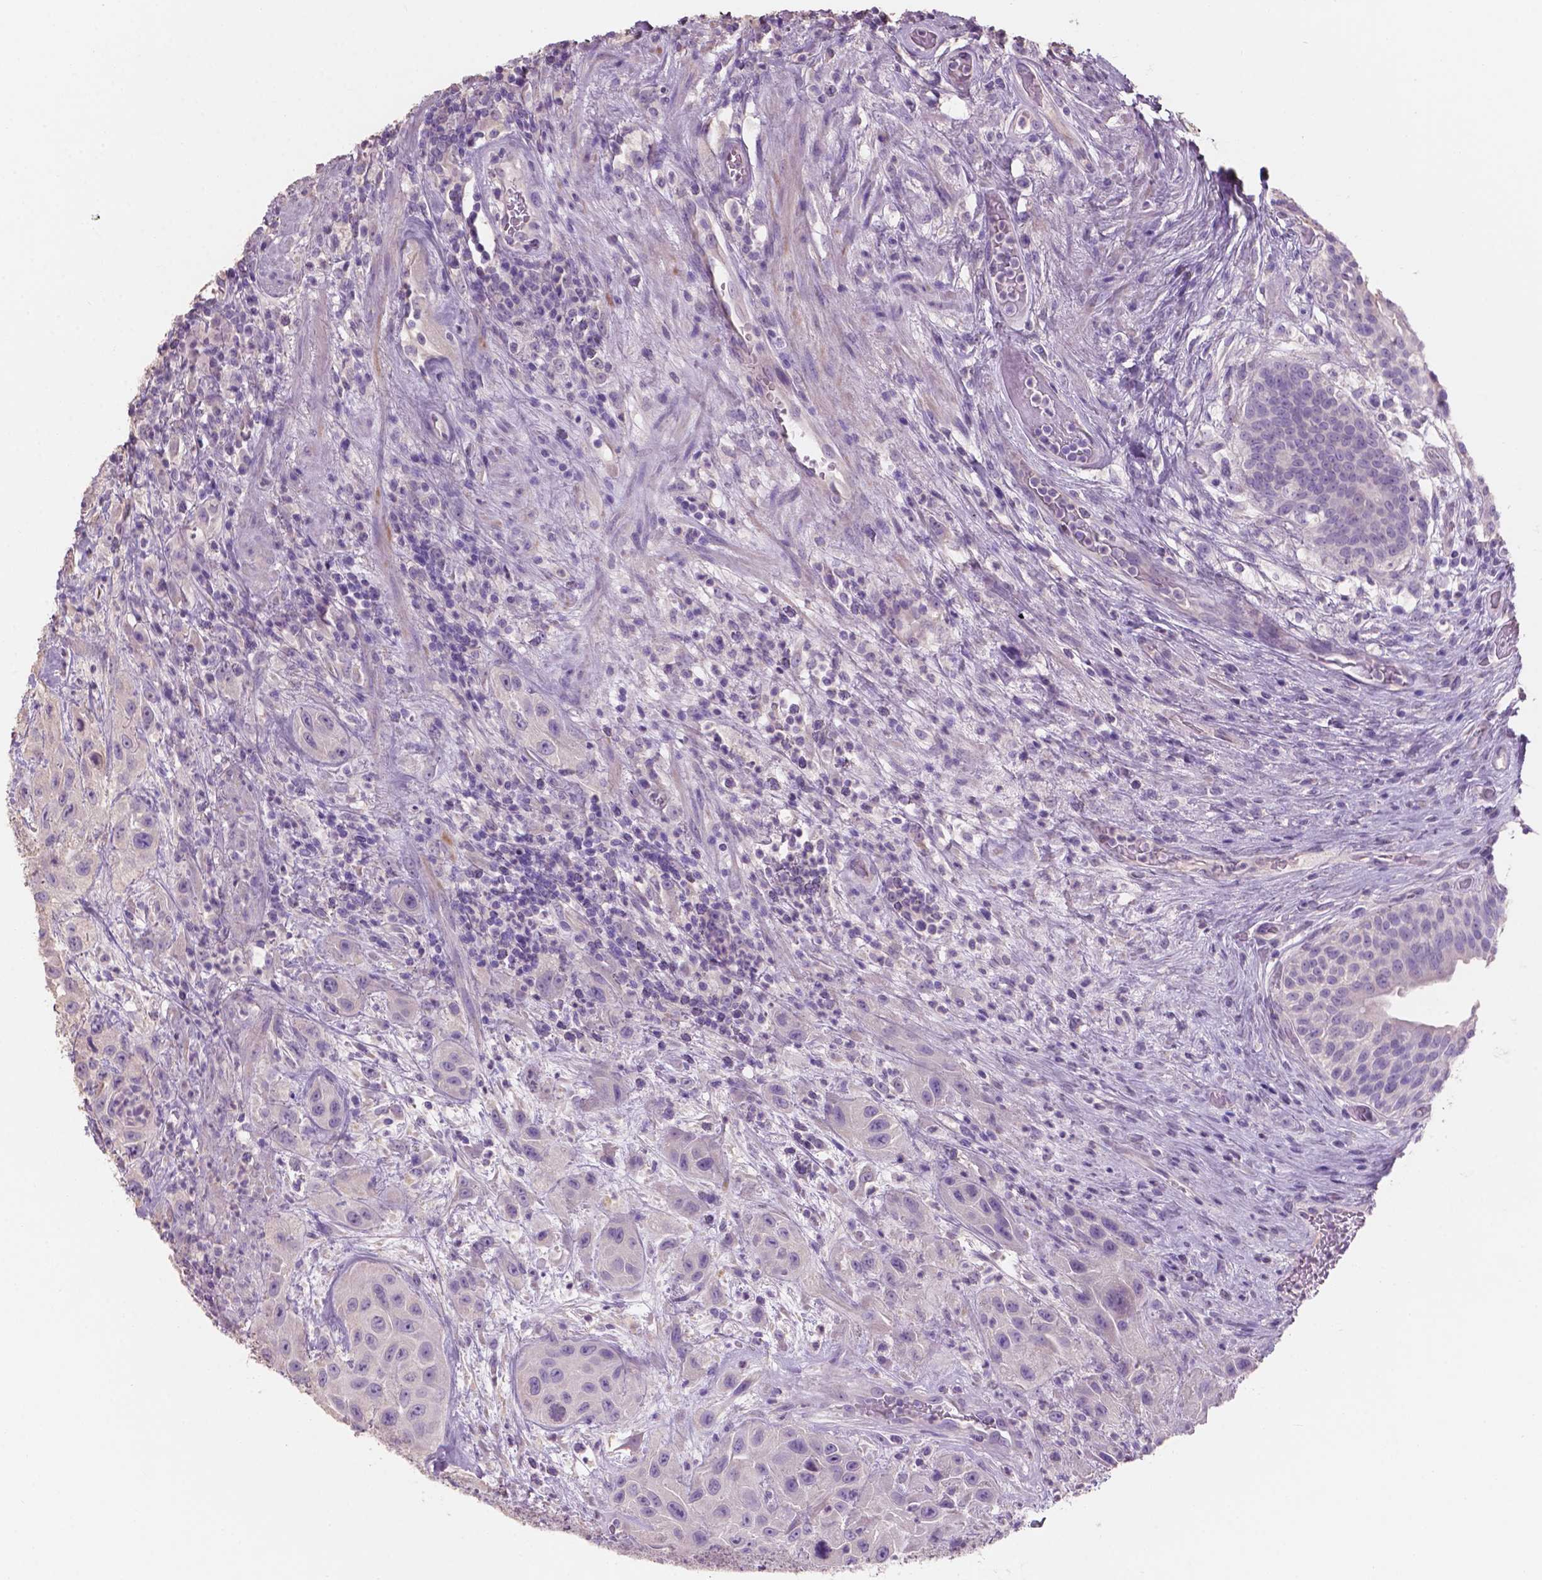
{"staining": {"intensity": "negative", "quantity": "none", "location": "none"}, "tissue": "urothelial cancer", "cell_type": "Tumor cells", "image_type": "cancer", "snomed": [{"axis": "morphology", "description": "Urothelial carcinoma, High grade"}, {"axis": "topography", "description": "Urinary bladder"}], "caption": "The micrograph exhibits no staining of tumor cells in urothelial carcinoma (high-grade).", "gene": "SBSN", "patient": {"sex": "male", "age": 79}}